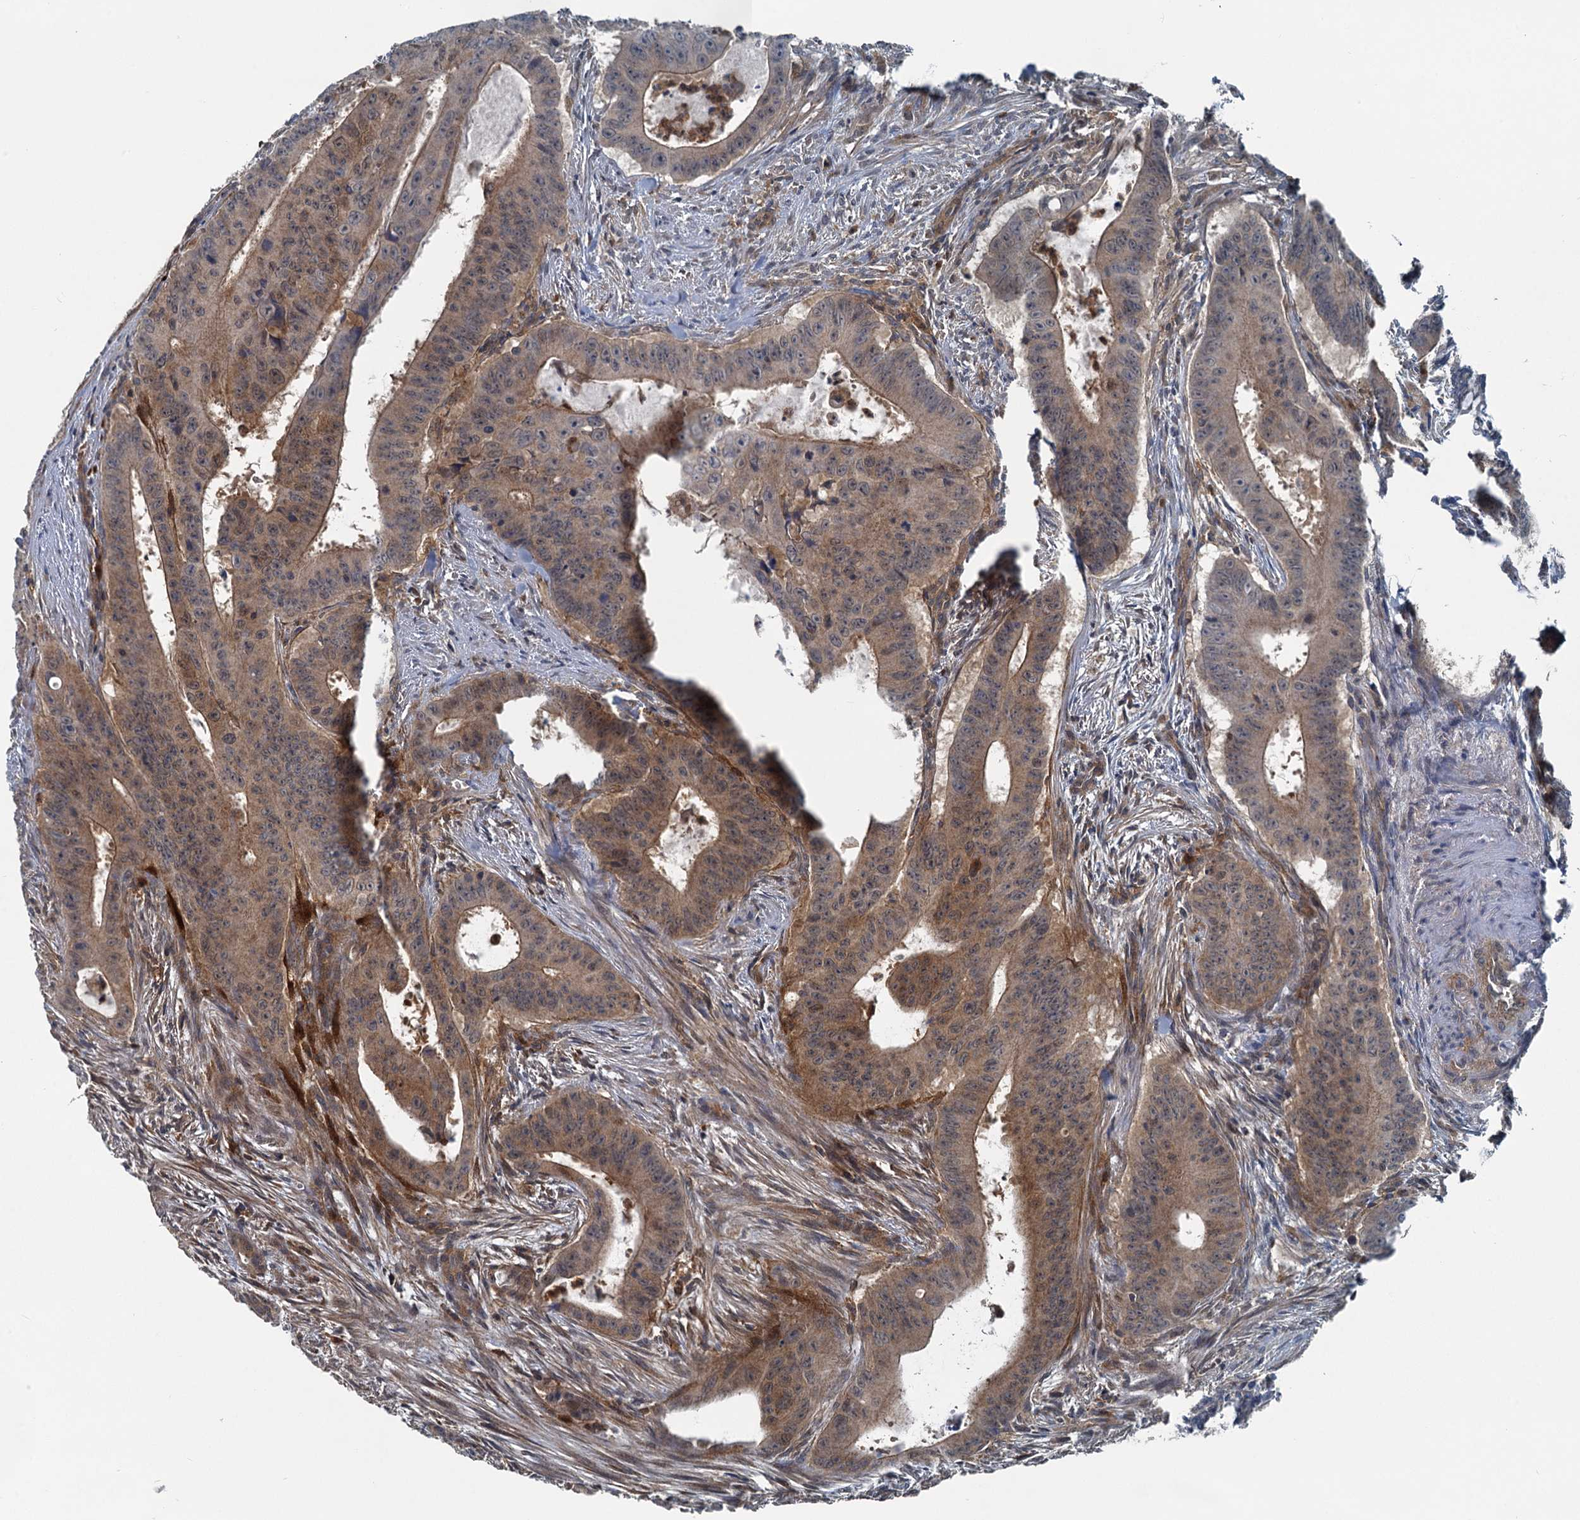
{"staining": {"intensity": "moderate", "quantity": ">75%", "location": "cytoplasmic/membranous,nuclear"}, "tissue": "colorectal cancer", "cell_type": "Tumor cells", "image_type": "cancer", "snomed": [{"axis": "morphology", "description": "Adenocarcinoma, NOS"}, {"axis": "topography", "description": "Rectum"}], "caption": "Immunohistochemical staining of human colorectal cancer exhibits medium levels of moderate cytoplasmic/membranous and nuclear protein positivity in about >75% of tumor cells.", "gene": "GCLM", "patient": {"sex": "female", "age": 75}}